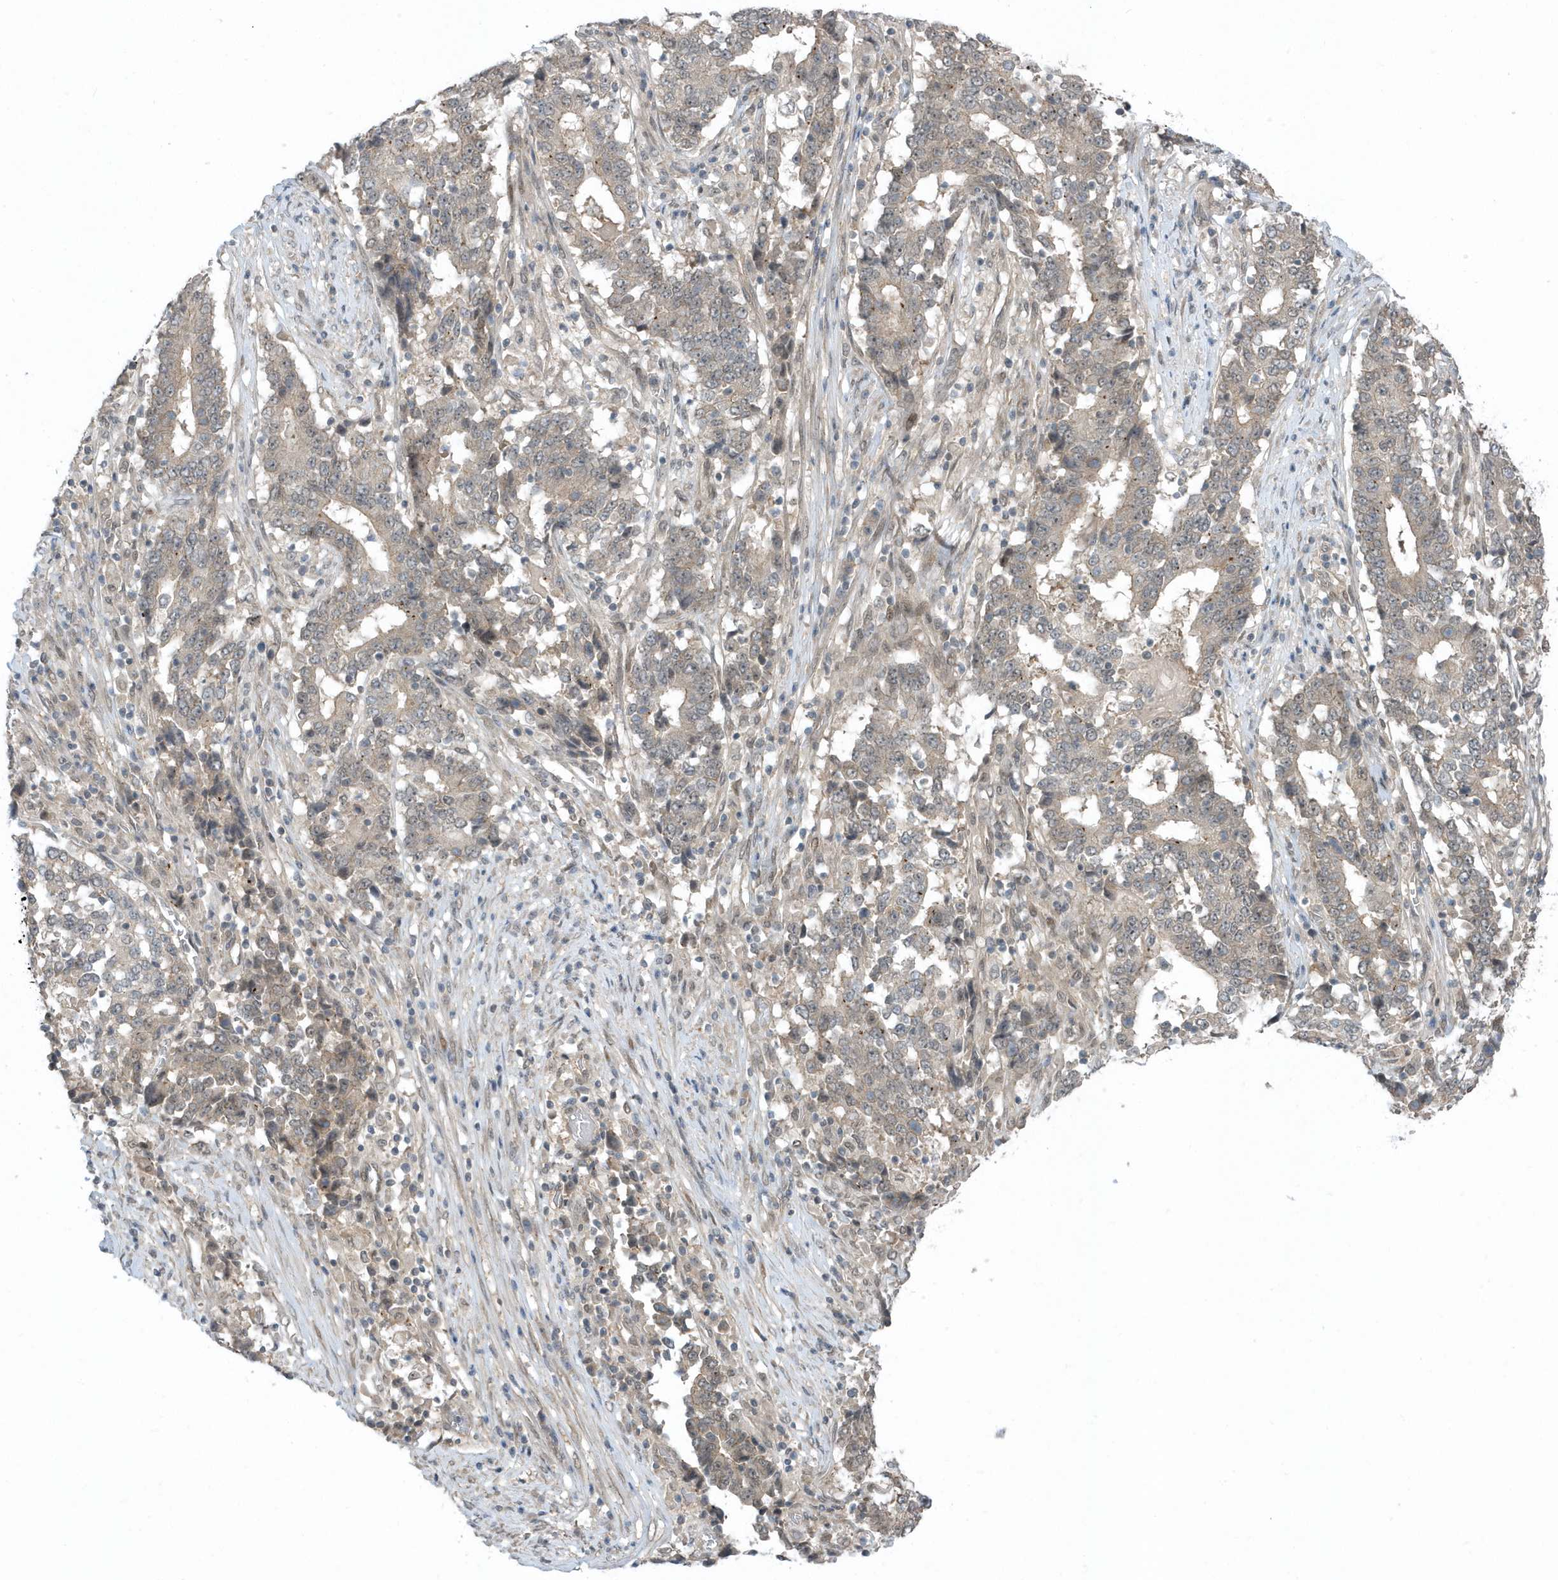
{"staining": {"intensity": "negative", "quantity": "none", "location": "none"}, "tissue": "stomach cancer", "cell_type": "Tumor cells", "image_type": "cancer", "snomed": [{"axis": "morphology", "description": "Adenocarcinoma, NOS"}, {"axis": "topography", "description": "Stomach"}], "caption": "Immunohistochemical staining of stomach cancer (adenocarcinoma) displays no significant expression in tumor cells. (IHC, brightfield microscopy, high magnification).", "gene": "USP53", "patient": {"sex": "male", "age": 59}}